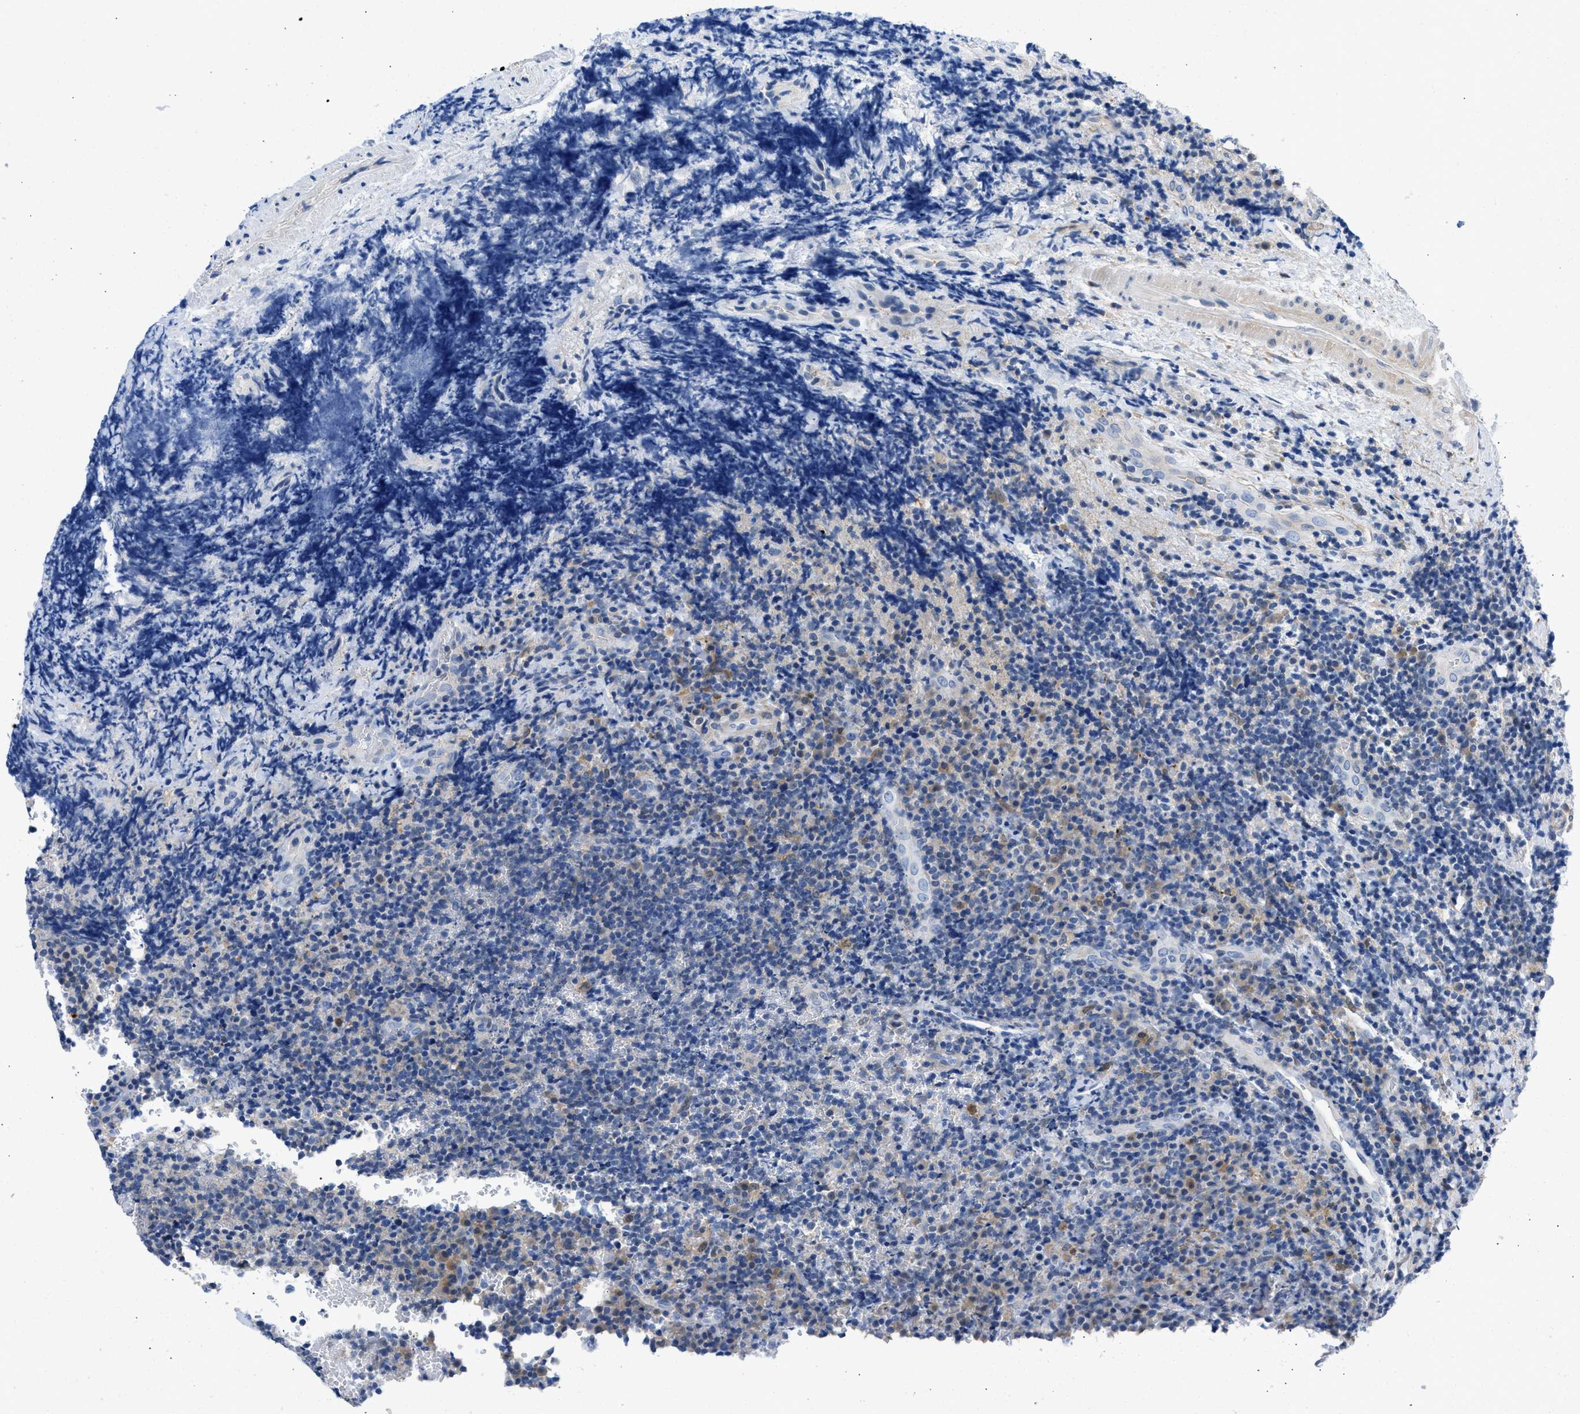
{"staining": {"intensity": "negative", "quantity": "none", "location": "none"}, "tissue": "lymphoma", "cell_type": "Tumor cells", "image_type": "cancer", "snomed": [{"axis": "morphology", "description": "Malignant lymphoma, non-Hodgkin's type, High grade"}, {"axis": "topography", "description": "Tonsil"}], "caption": "Immunohistochemical staining of lymphoma reveals no significant staining in tumor cells.", "gene": "CBR1", "patient": {"sex": "female", "age": 36}}